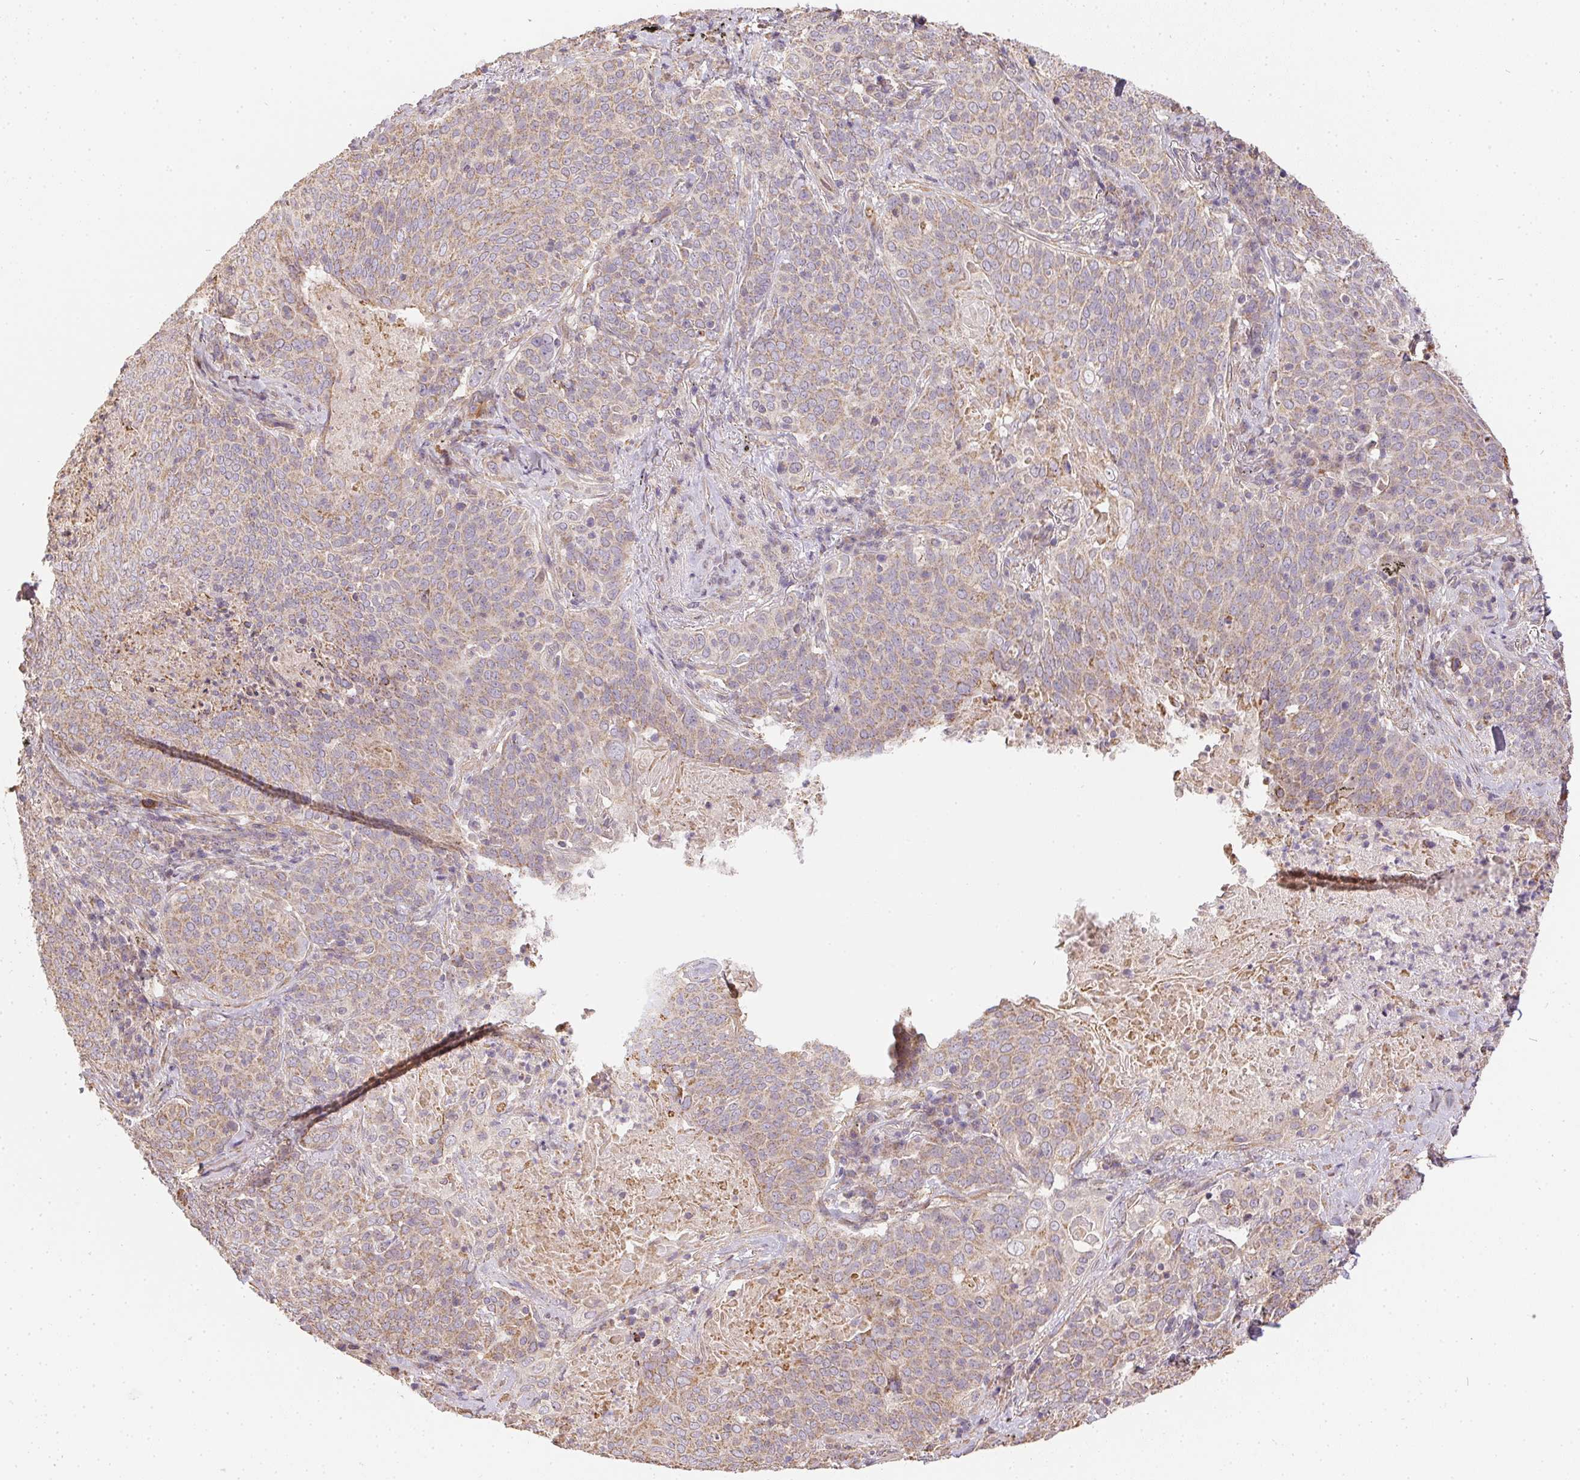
{"staining": {"intensity": "weak", "quantity": ">75%", "location": "cytoplasmic/membranous"}, "tissue": "lung cancer", "cell_type": "Tumor cells", "image_type": "cancer", "snomed": [{"axis": "morphology", "description": "Squamous cell carcinoma, NOS"}, {"axis": "topography", "description": "Lung"}], "caption": "A brown stain labels weak cytoplasmic/membranous positivity of a protein in lung cancer (squamous cell carcinoma) tumor cells.", "gene": "REV3L", "patient": {"sex": "male", "age": 82}}